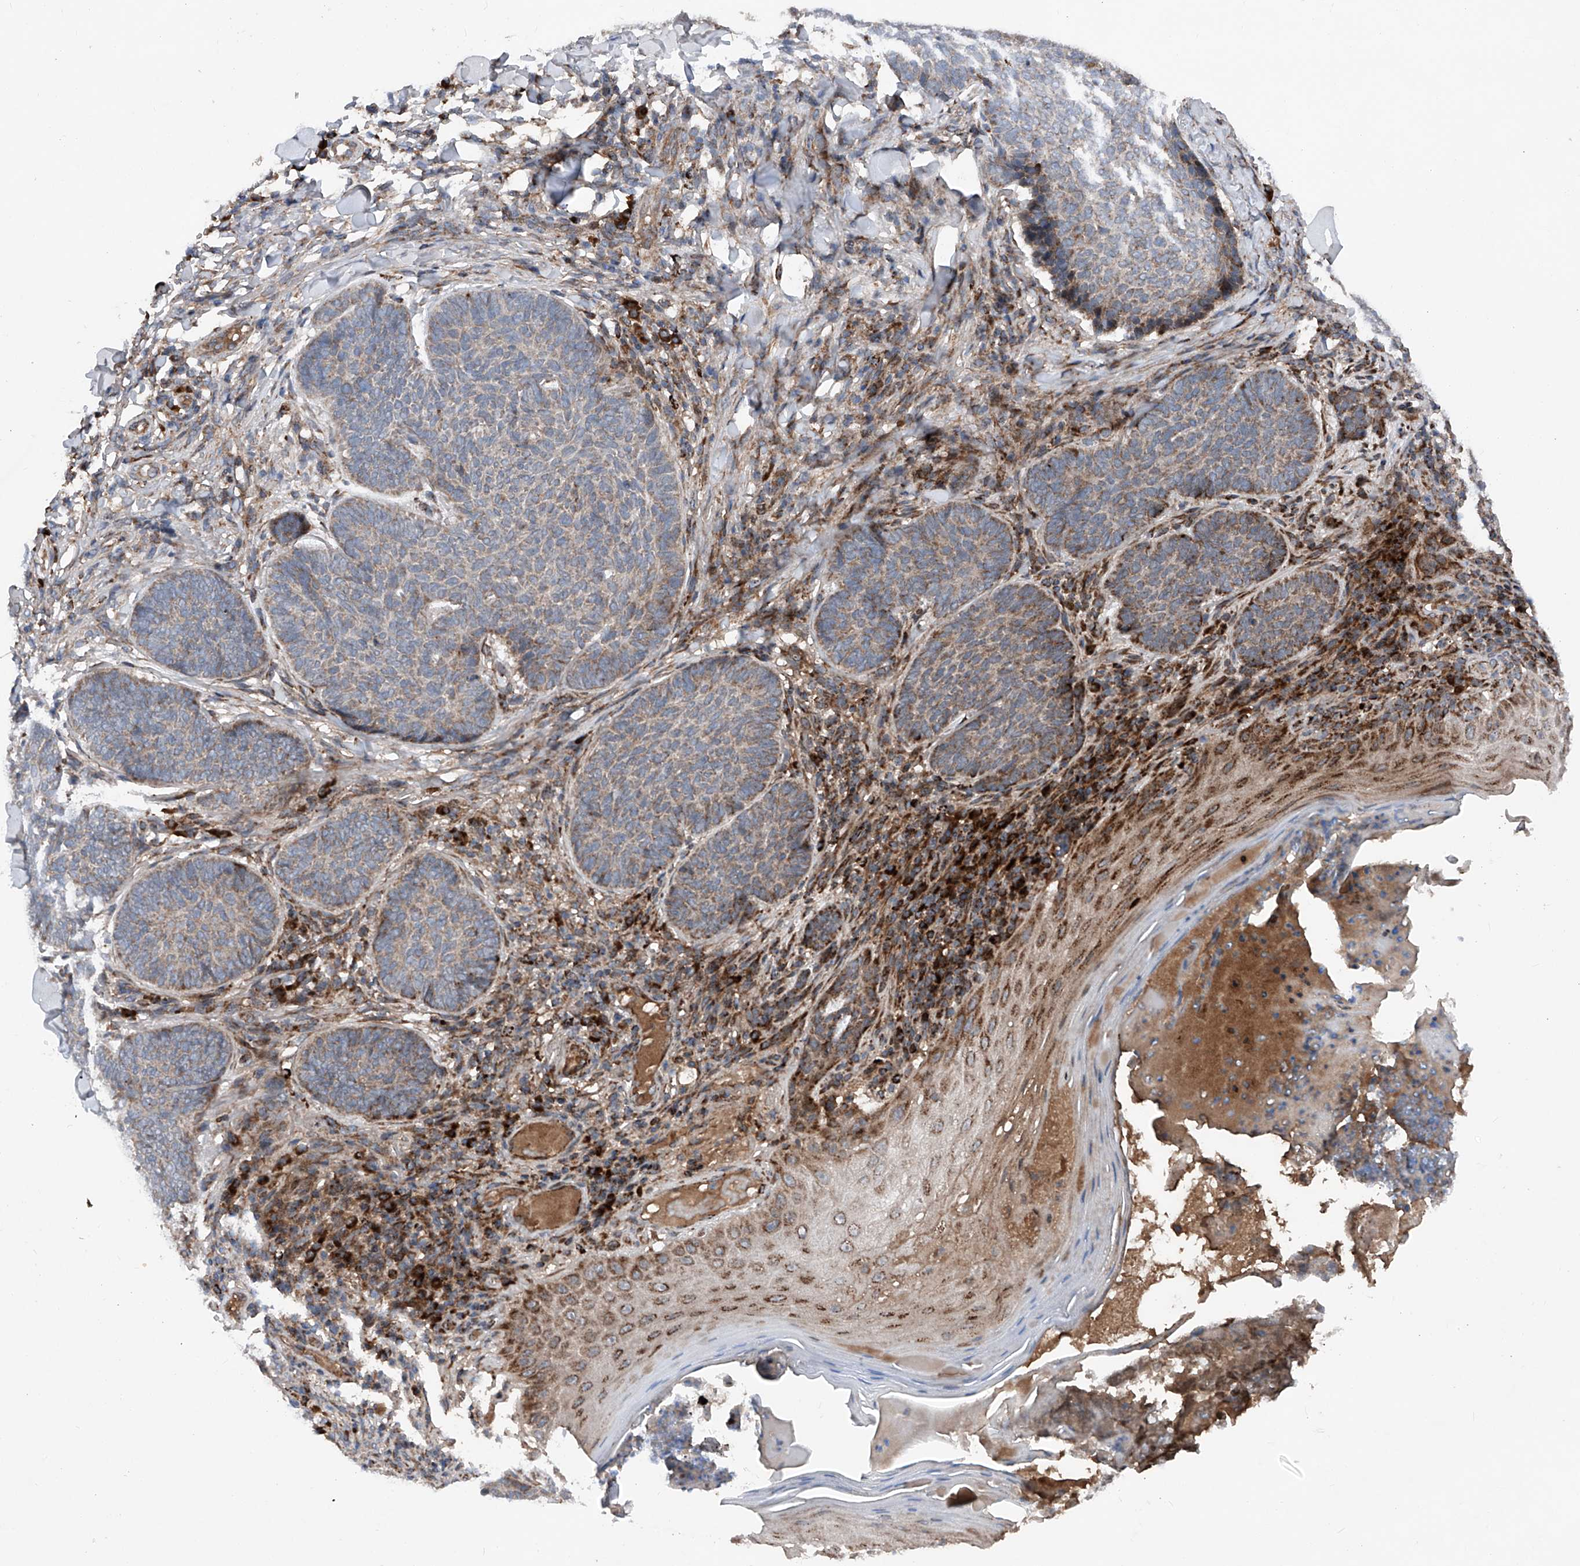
{"staining": {"intensity": "moderate", "quantity": ">75%", "location": "cytoplasmic/membranous"}, "tissue": "skin cancer", "cell_type": "Tumor cells", "image_type": "cancer", "snomed": [{"axis": "morphology", "description": "Normal tissue, NOS"}, {"axis": "morphology", "description": "Basal cell carcinoma"}, {"axis": "topography", "description": "Skin"}], "caption": "Immunohistochemical staining of human skin cancer displays medium levels of moderate cytoplasmic/membranous staining in about >75% of tumor cells.", "gene": "DAD1", "patient": {"sex": "male", "age": 50}}